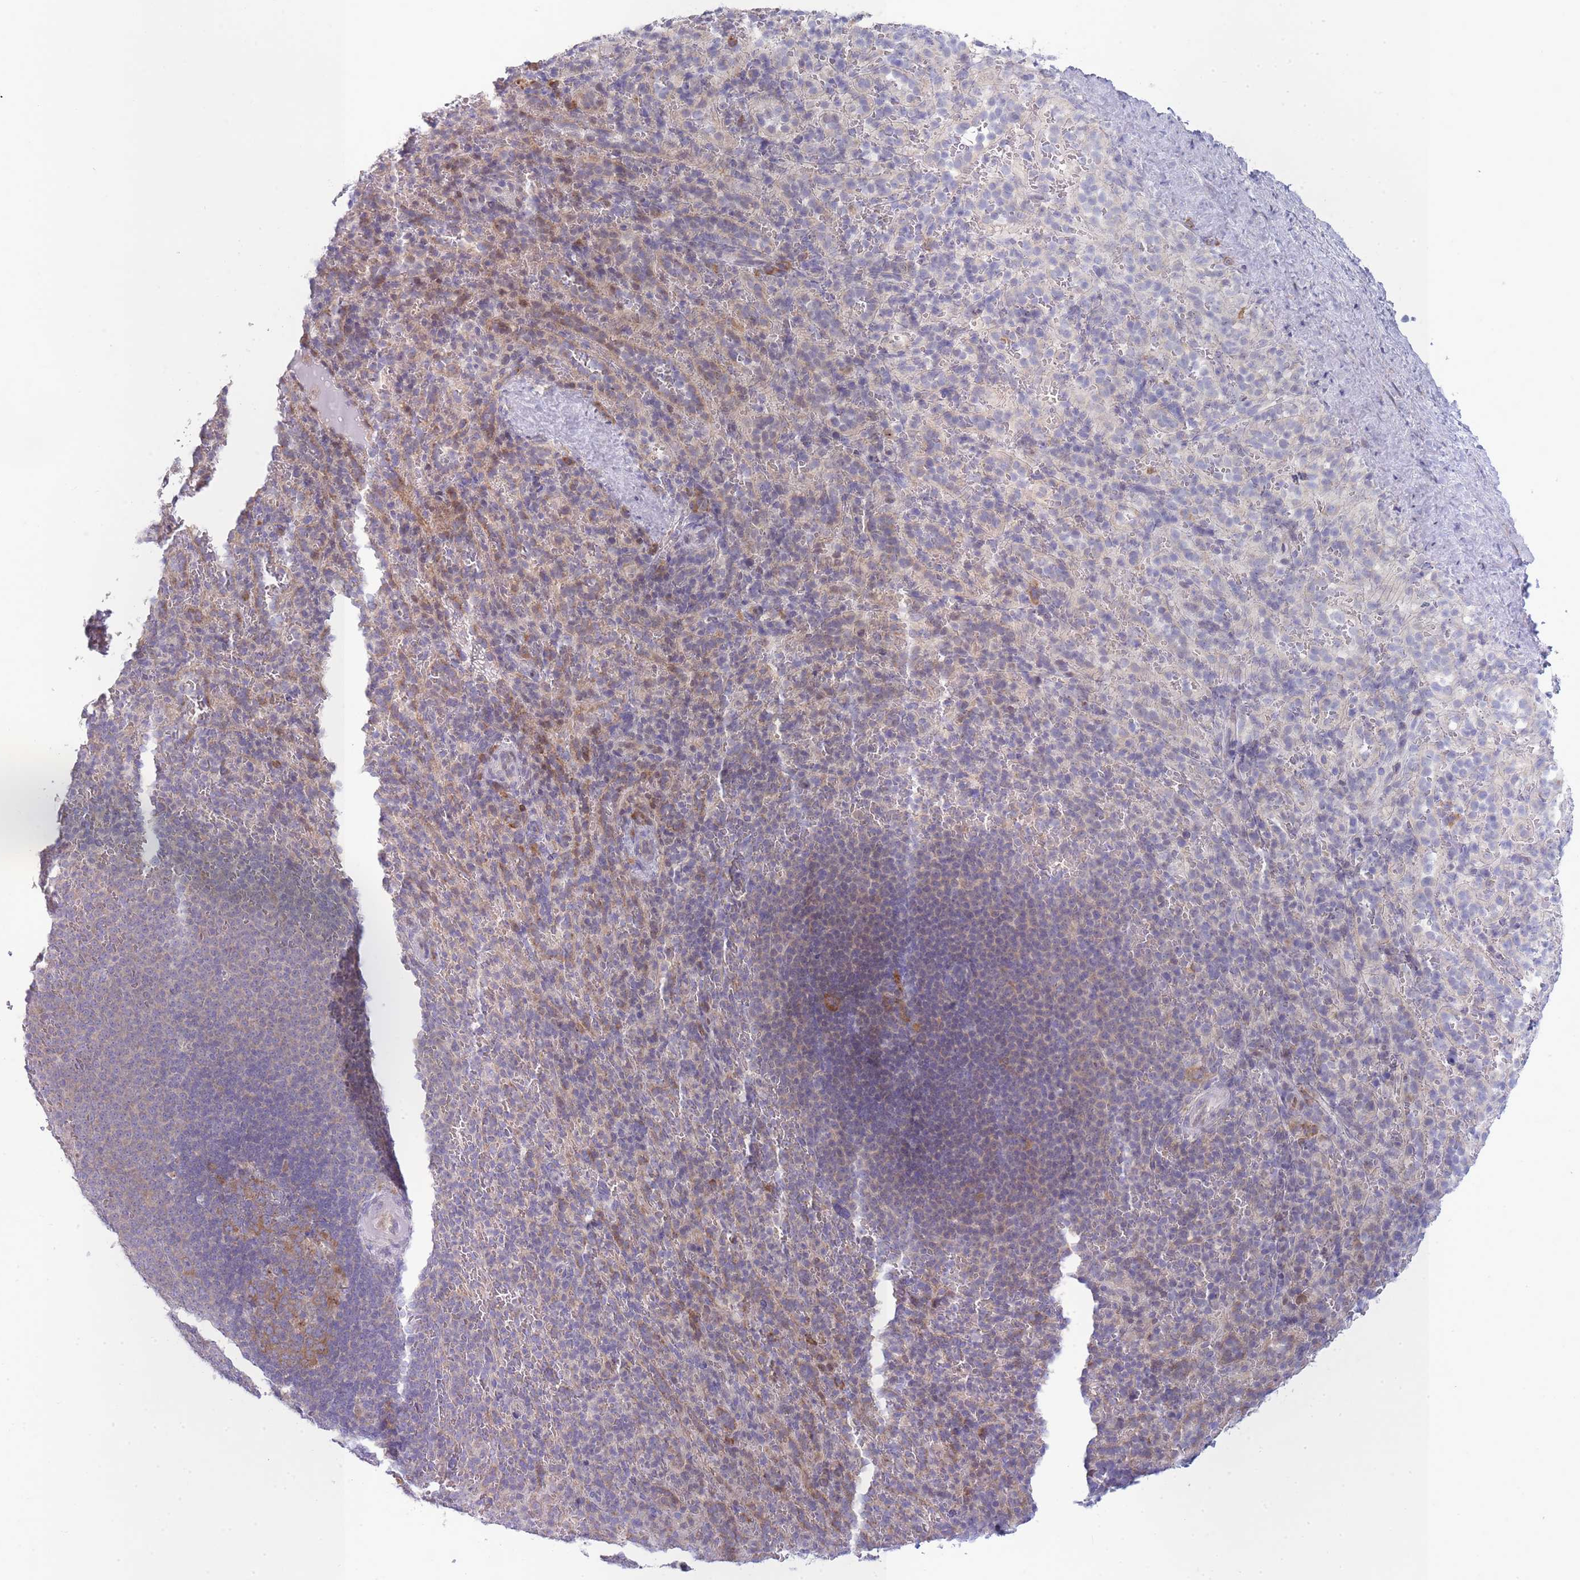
{"staining": {"intensity": "moderate", "quantity": "25%-75%", "location": "cytoplasmic/membranous"}, "tissue": "spleen", "cell_type": "Cells in red pulp", "image_type": "normal", "snomed": [{"axis": "morphology", "description": "Normal tissue, NOS"}, {"axis": "topography", "description": "Spleen"}], "caption": "High-magnification brightfield microscopy of normal spleen stained with DAB (3,3'-diaminobenzidine) (brown) and counterstained with hematoxylin (blue). cells in red pulp exhibit moderate cytoplasmic/membranous staining is identified in approximately25%-75% of cells.", "gene": "OR5L1", "patient": {"sex": "female", "age": 21}}